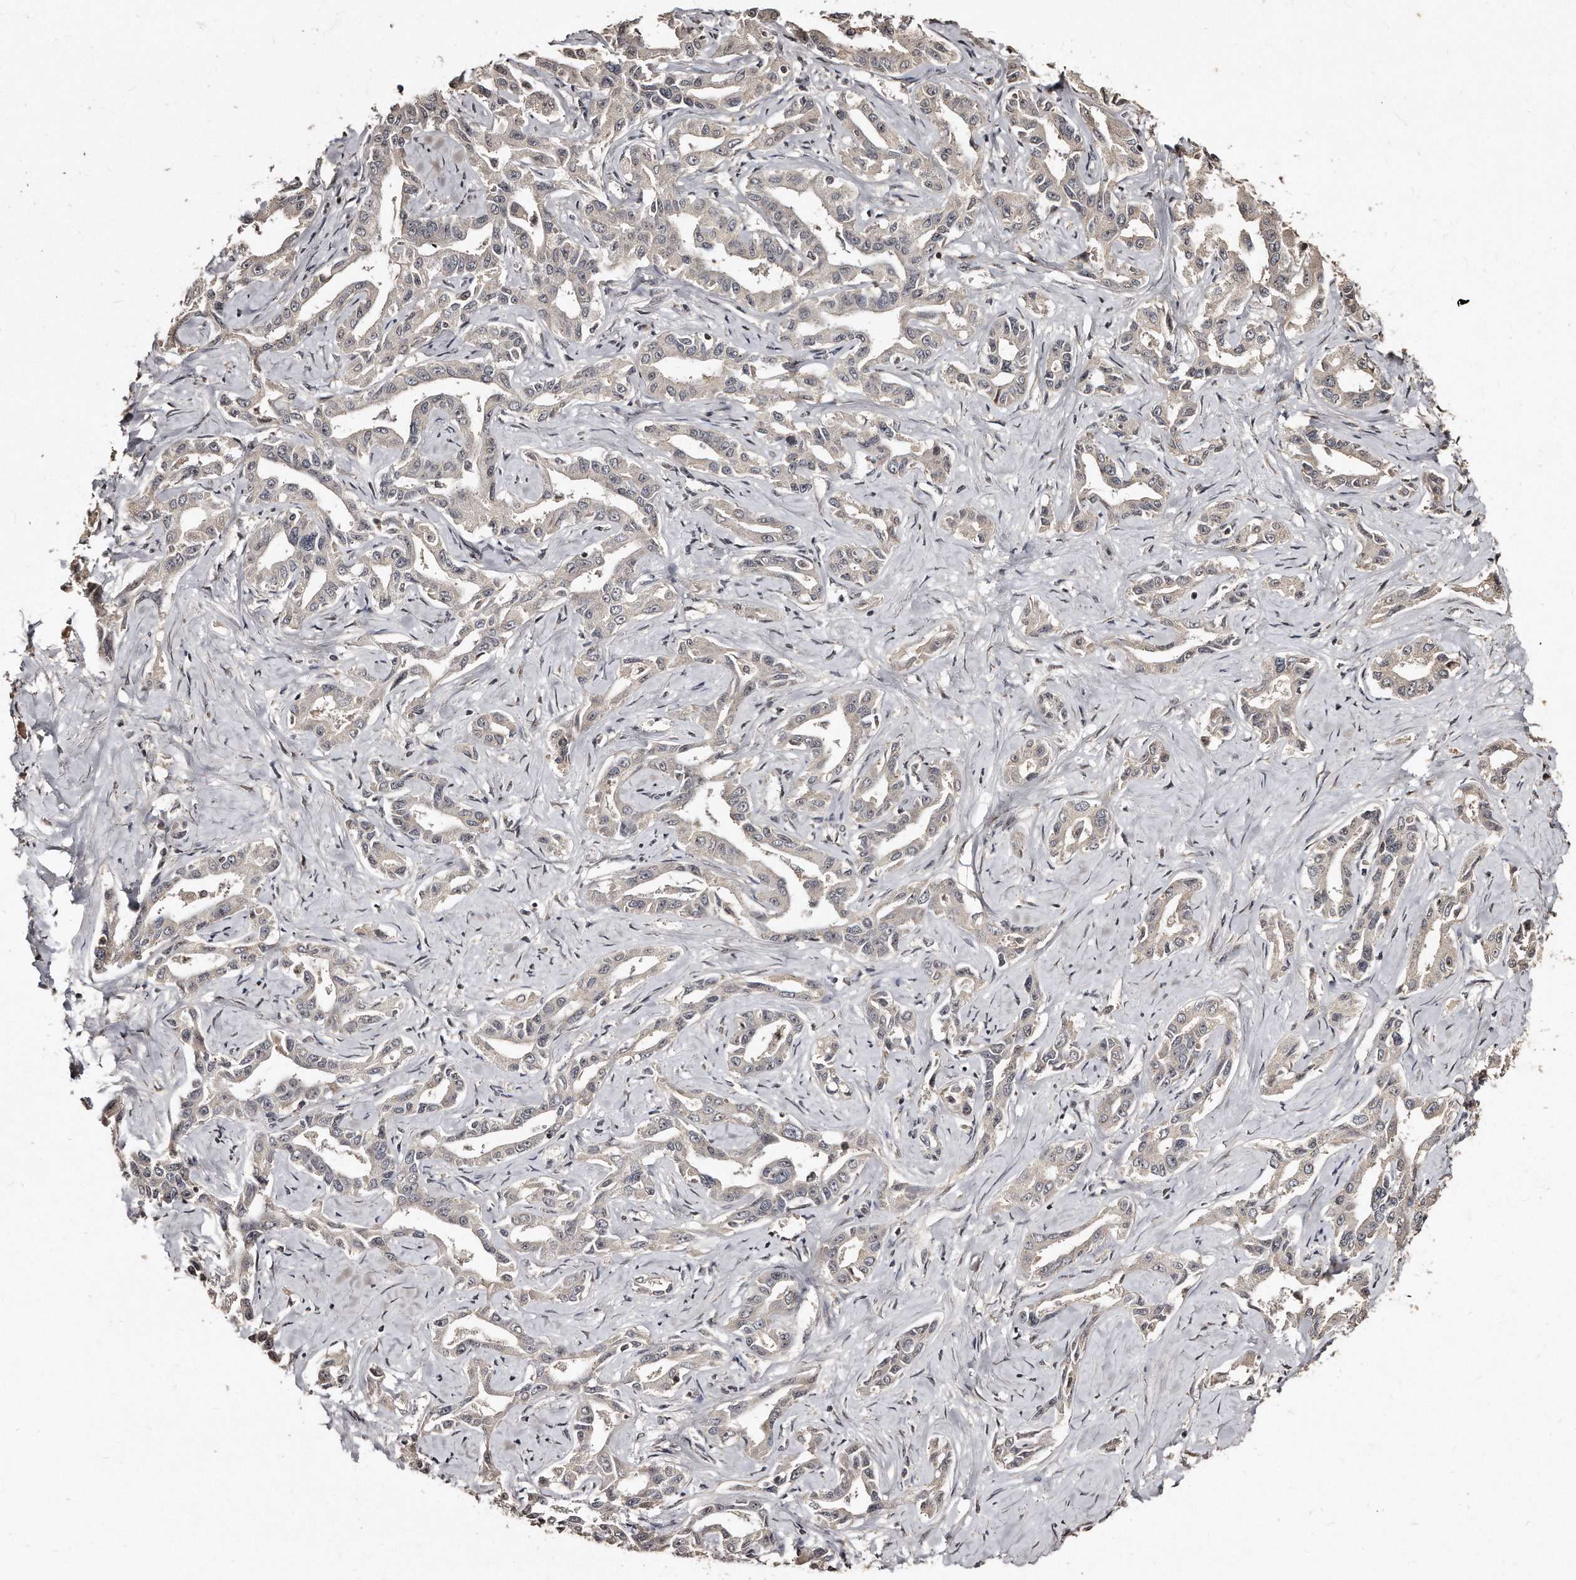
{"staining": {"intensity": "negative", "quantity": "none", "location": "none"}, "tissue": "liver cancer", "cell_type": "Tumor cells", "image_type": "cancer", "snomed": [{"axis": "morphology", "description": "Cholangiocarcinoma"}, {"axis": "topography", "description": "Liver"}], "caption": "A histopathology image of human liver cancer (cholangiocarcinoma) is negative for staining in tumor cells.", "gene": "TSHR", "patient": {"sex": "male", "age": 59}}